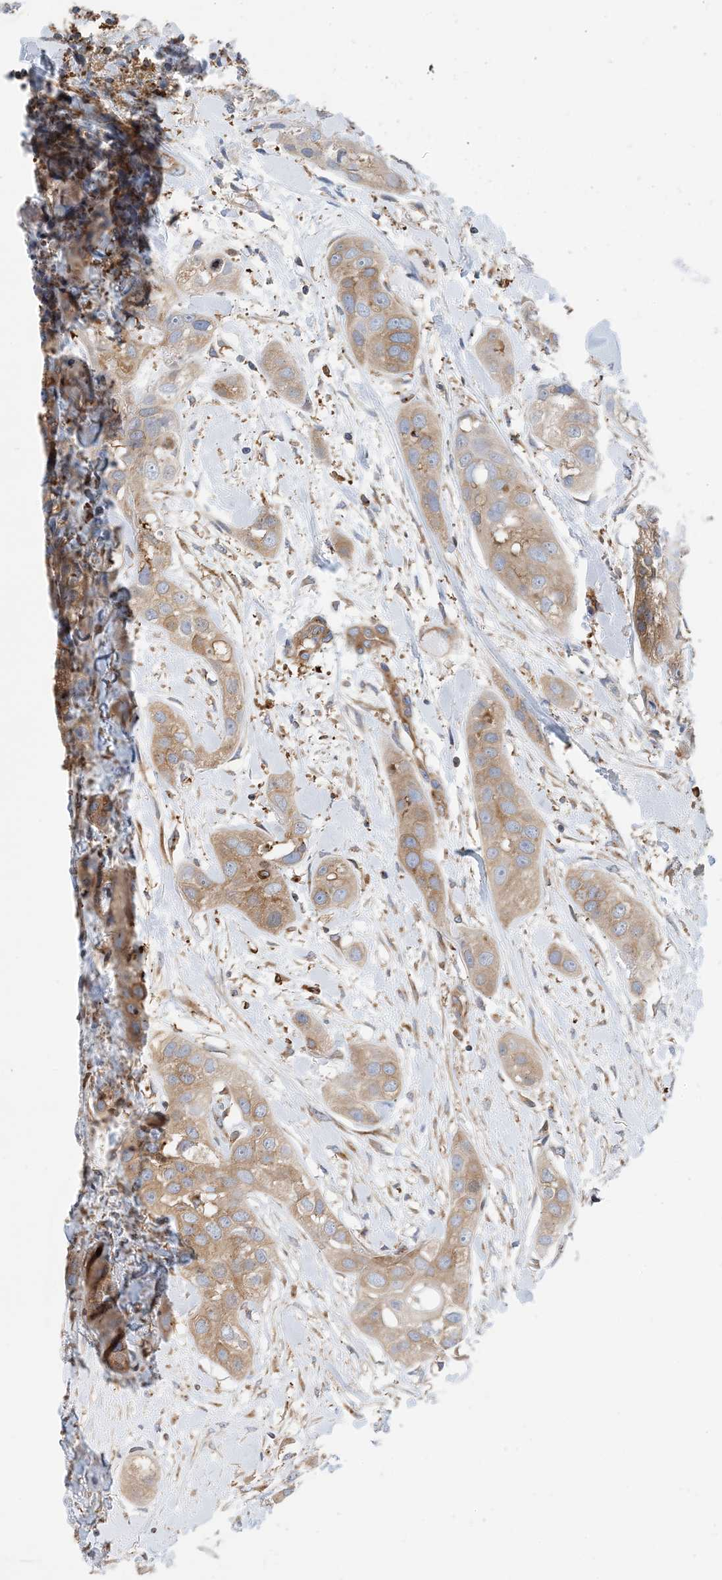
{"staining": {"intensity": "moderate", "quantity": "25%-75%", "location": "cytoplasmic/membranous"}, "tissue": "head and neck cancer", "cell_type": "Tumor cells", "image_type": "cancer", "snomed": [{"axis": "morphology", "description": "Normal tissue, NOS"}, {"axis": "morphology", "description": "Squamous cell carcinoma, NOS"}, {"axis": "topography", "description": "Skeletal muscle"}, {"axis": "topography", "description": "Head-Neck"}], "caption": "Protein expression by immunohistochemistry demonstrates moderate cytoplasmic/membranous positivity in about 25%-75% of tumor cells in head and neck squamous cell carcinoma.", "gene": "DYNC1LI1", "patient": {"sex": "male", "age": 51}}